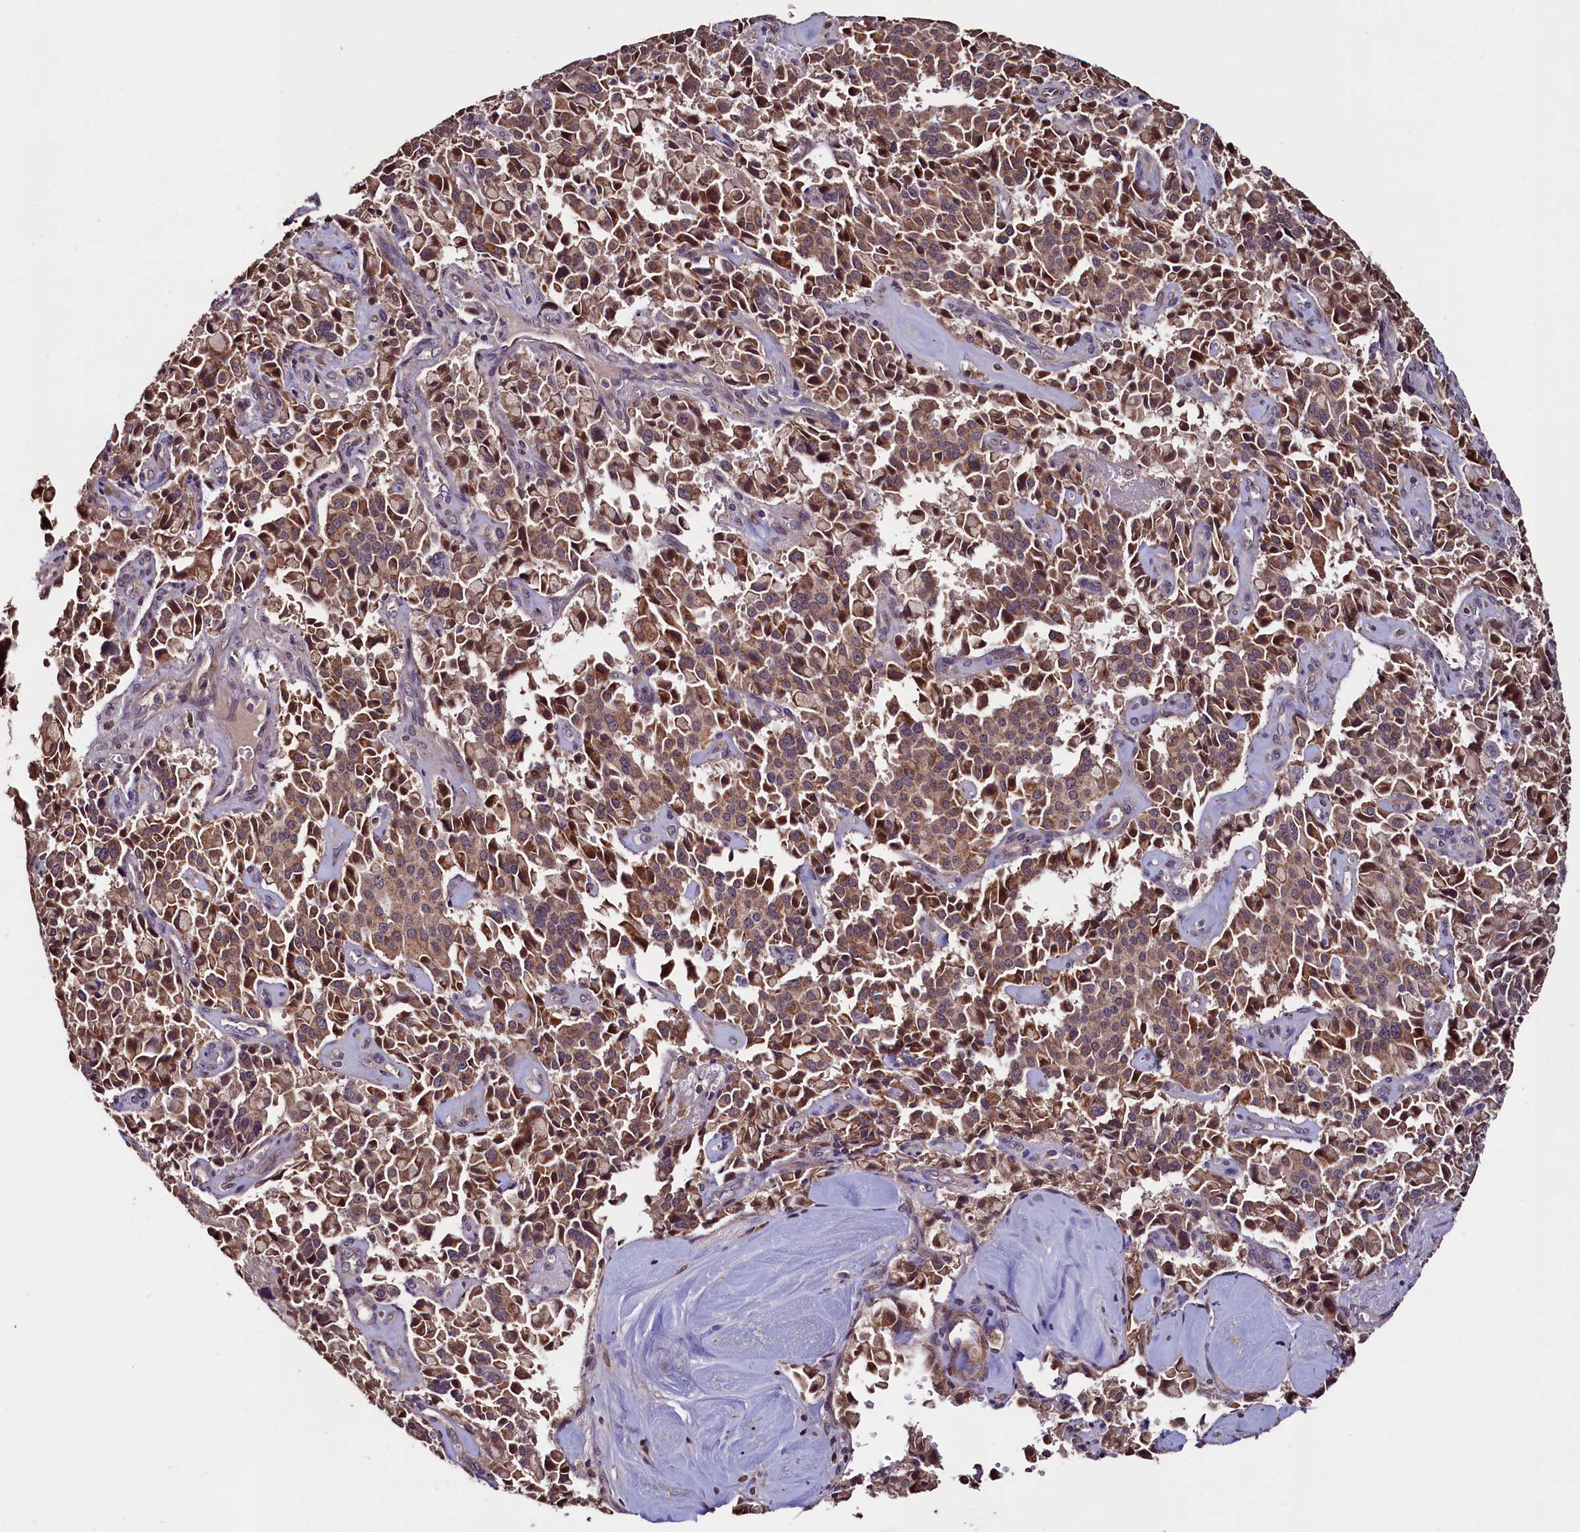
{"staining": {"intensity": "moderate", "quantity": ">75%", "location": "cytoplasmic/membranous"}, "tissue": "pancreatic cancer", "cell_type": "Tumor cells", "image_type": "cancer", "snomed": [{"axis": "morphology", "description": "Adenocarcinoma, NOS"}, {"axis": "topography", "description": "Pancreas"}], "caption": "A brown stain shows moderate cytoplasmic/membranous expression of a protein in pancreatic adenocarcinoma tumor cells. The staining is performed using DAB brown chromogen to label protein expression. The nuclei are counter-stained blue using hematoxylin.", "gene": "RBFA", "patient": {"sex": "male", "age": 65}}